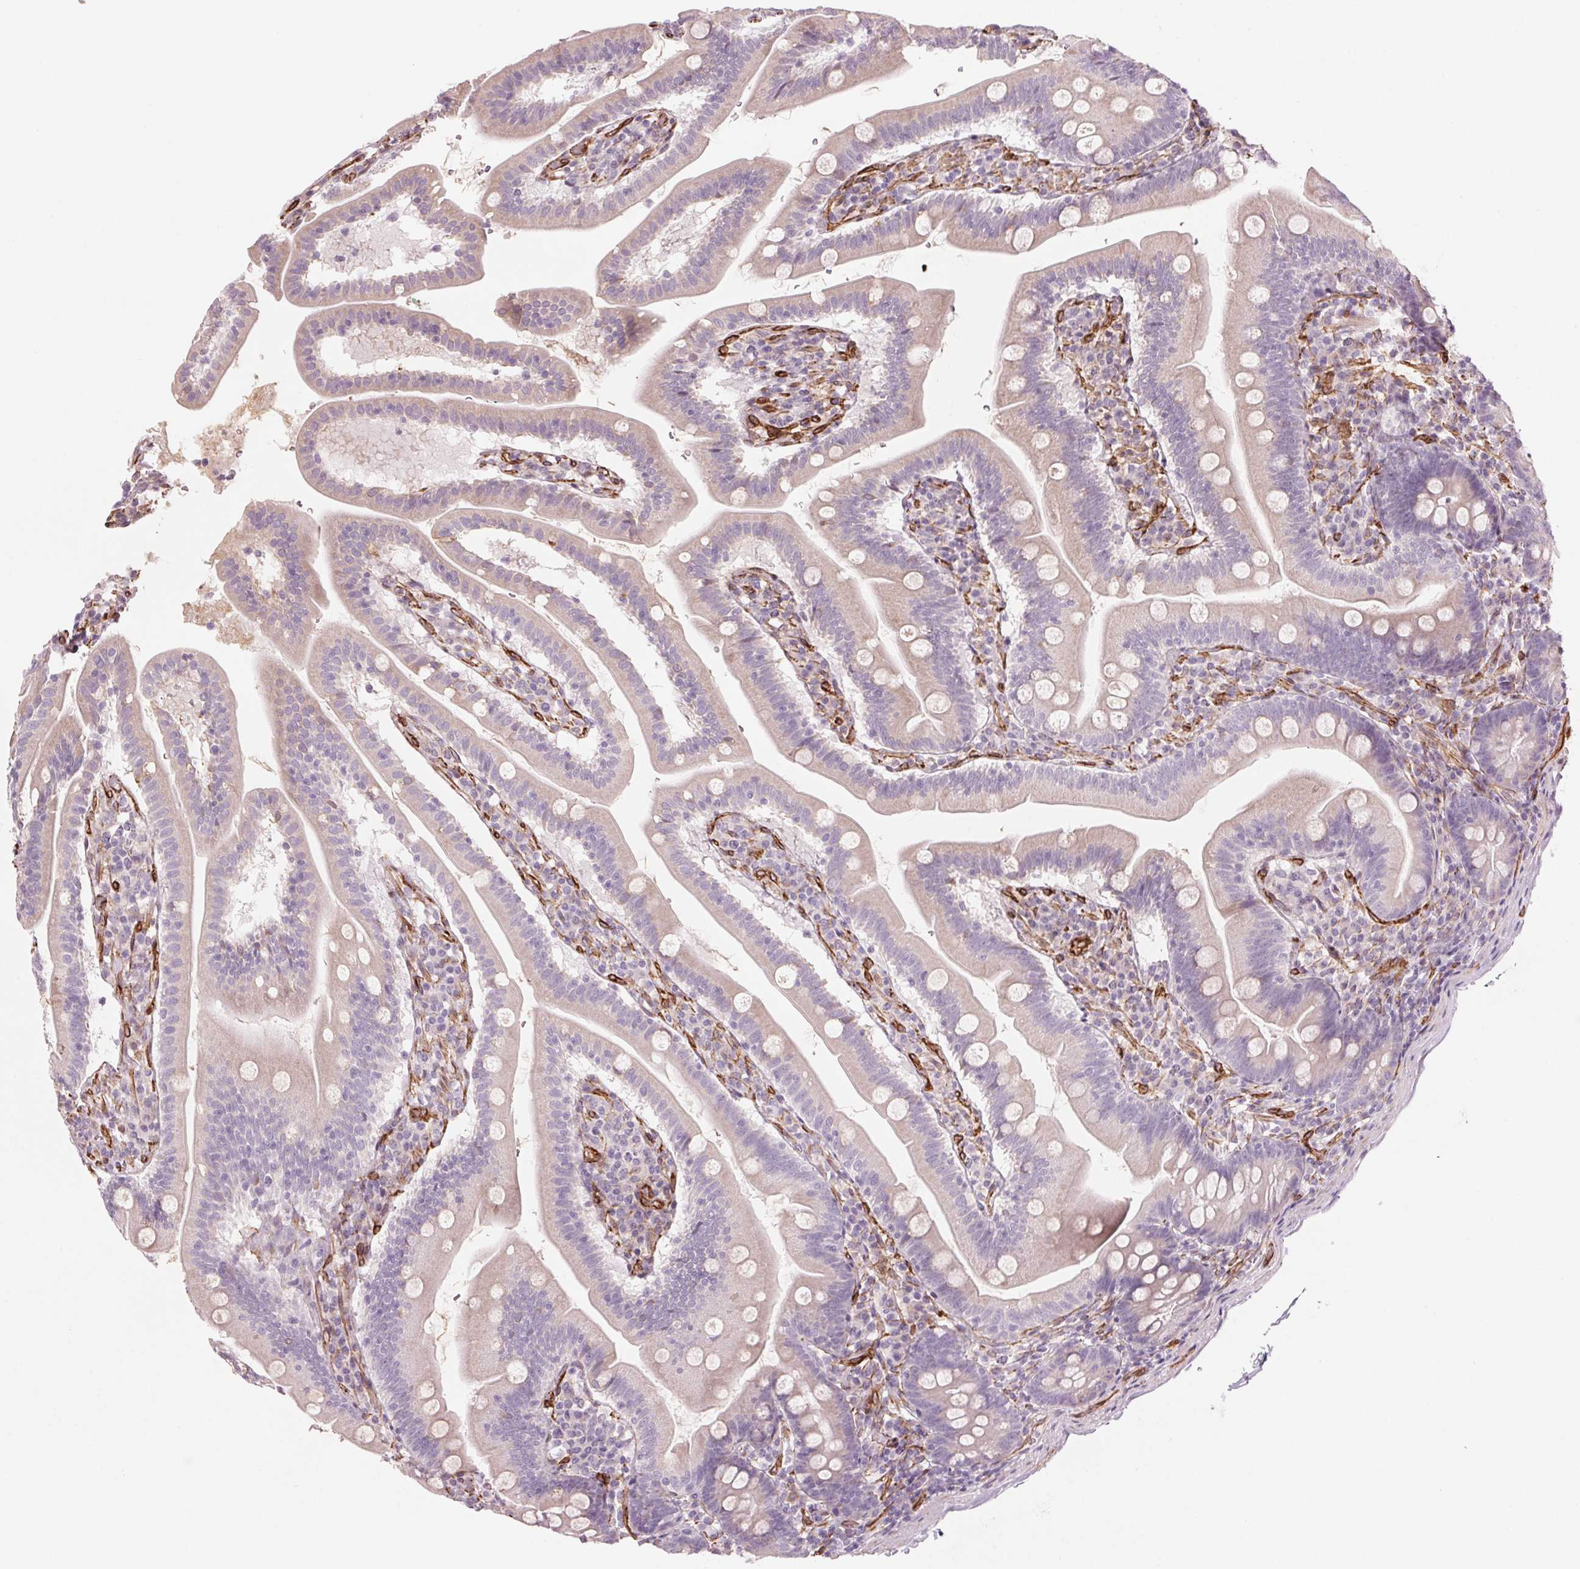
{"staining": {"intensity": "weak", "quantity": "25%-75%", "location": "cytoplasmic/membranous"}, "tissue": "duodenum", "cell_type": "Glandular cells", "image_type": "normal", "snomed": [{"axis": "morphology", "description": "Normal tissue, NOS"}, {"axis": "topography", "description": "Duodenum"}], "caption": "Normal duodenum was stained to show a protein in brown. There is low levels of weak cytoplasmic/membranous expression in about 25%-75% of glandular cells.", "gene": "CLPS", "patient": {"sex": "female", "age": 67}}